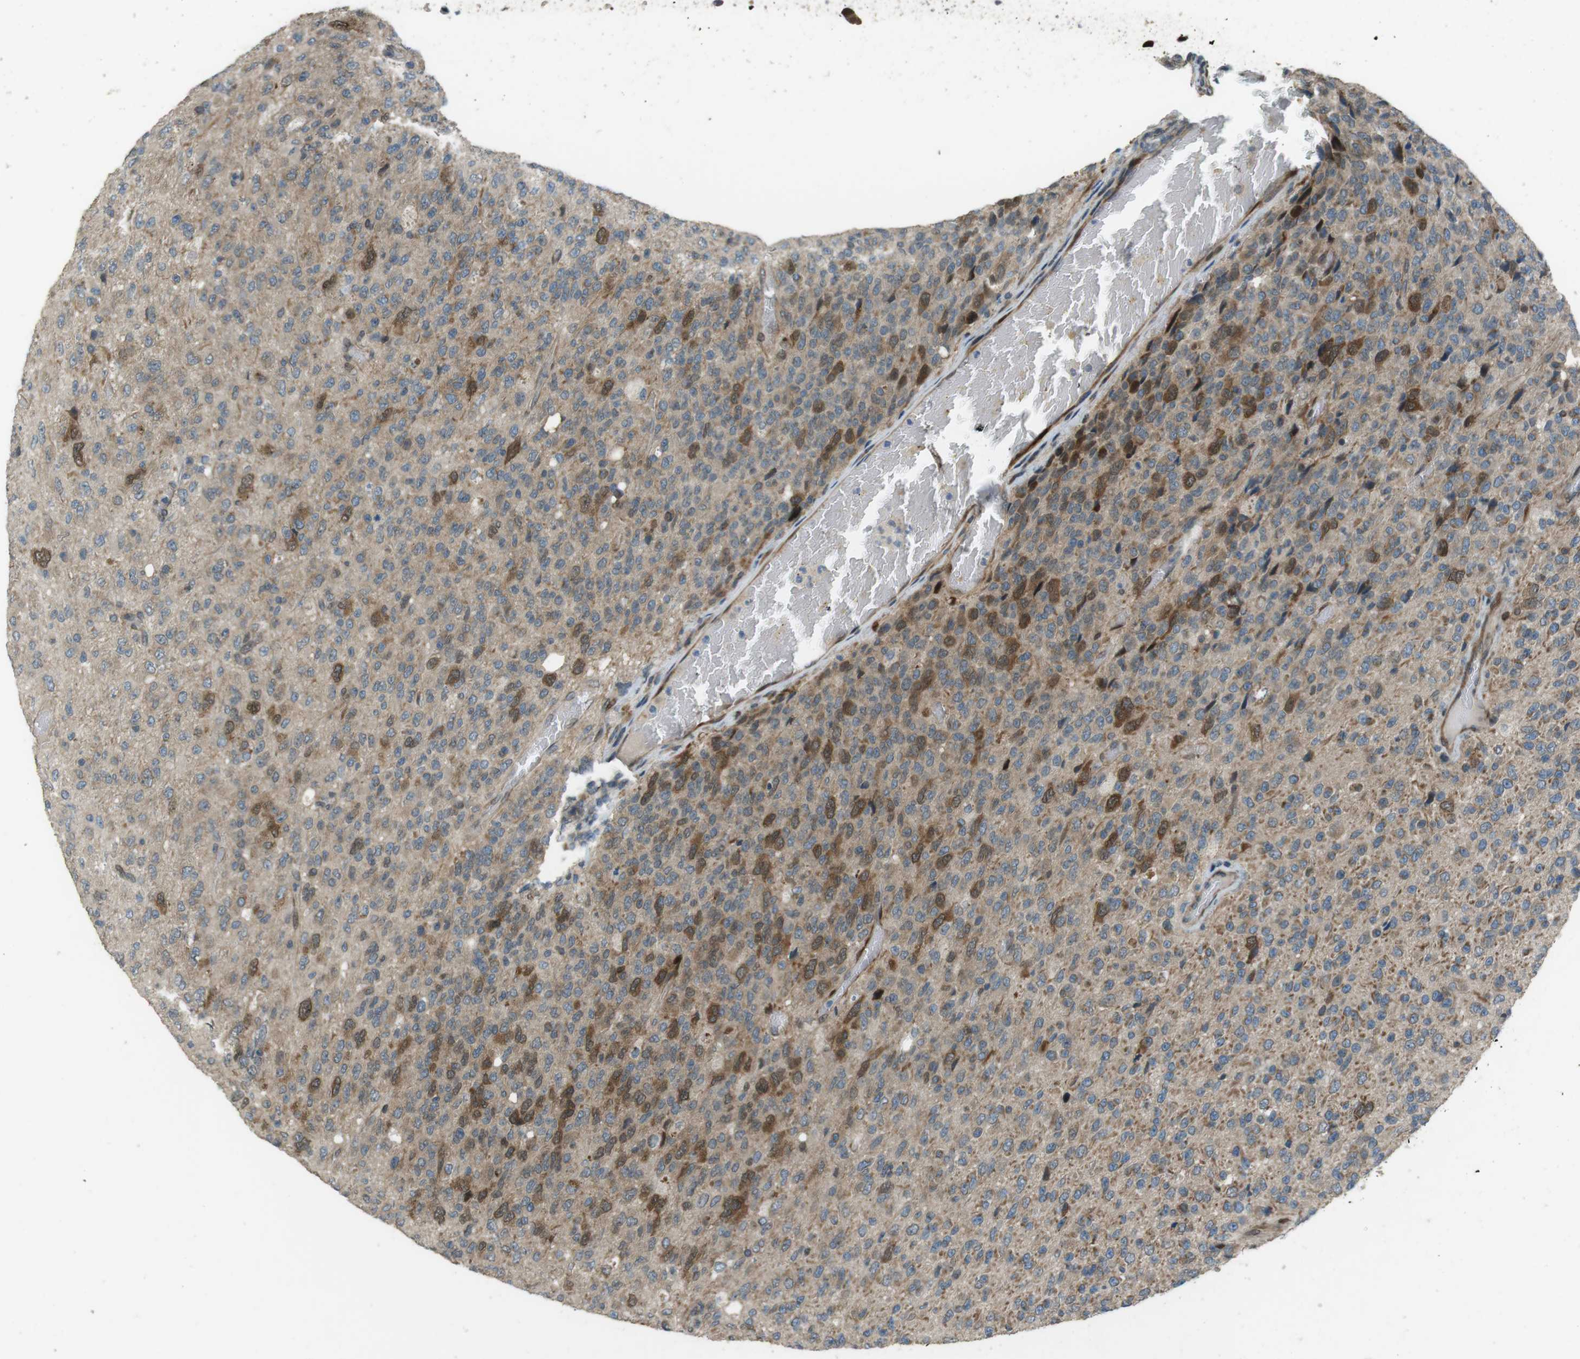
{"staining": {"intensity": "moderate", "quantity": "<25%", "location": "cytoplasmic/membranous"}, "tissue": "glioma", "cell_type": "Tumor cells", "image_type": "cancer", "snomed": [{"axis": "morphology", "description": "Glioma, malignant, High grade"}, {"axis": "topography", "description": "pancreas cauda"}], "caption": "IHC of human malignant glioma (high-grade) reveals low levels of moderate cytoplasmic/membranous staining in about <25% of tumor cells.", "gene": "ZNF330", "patient": {"sex": "male", "age": 60}}